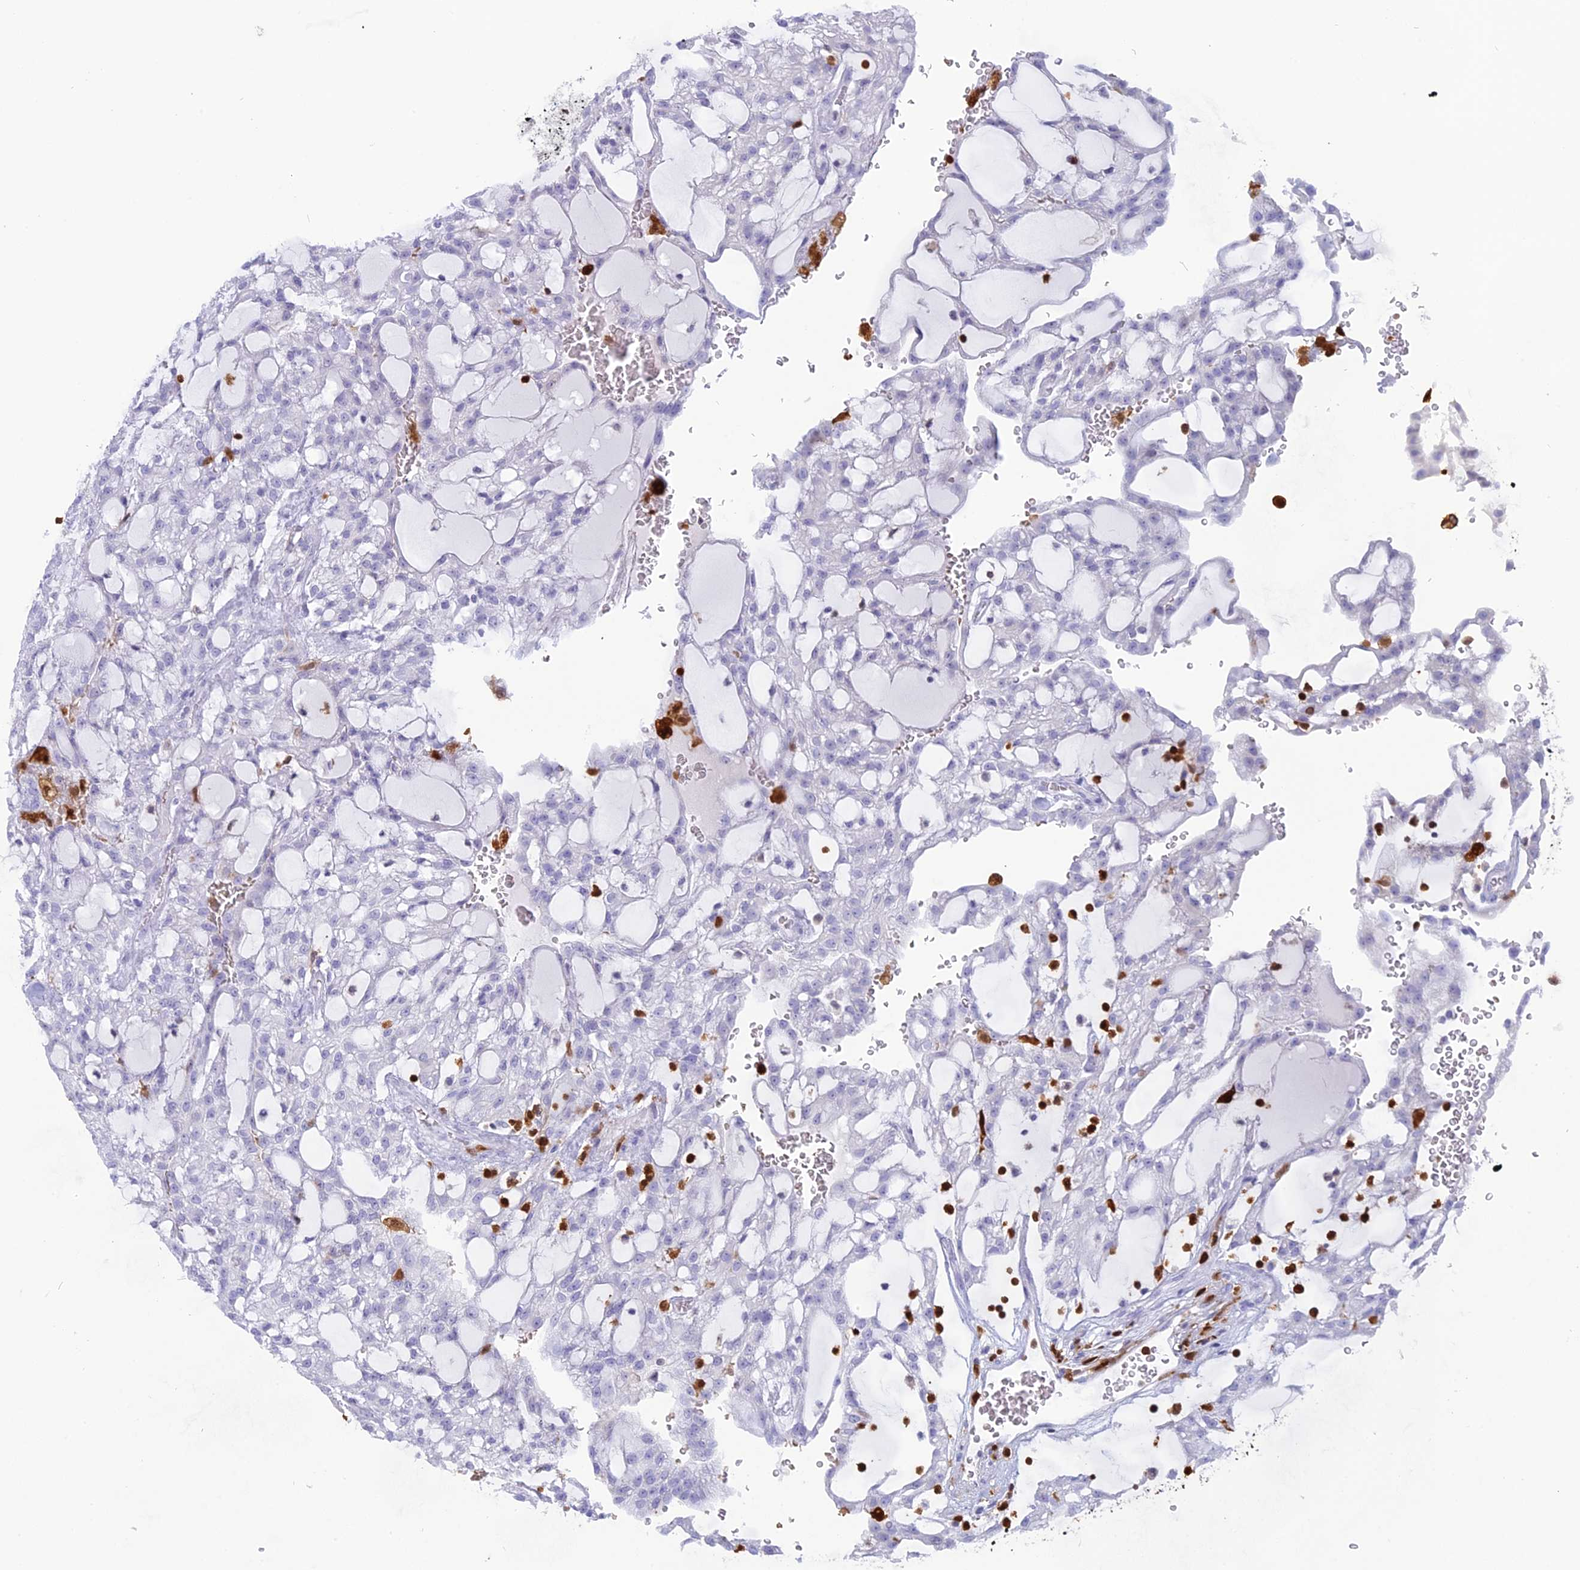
{"staining": {"intensity": "negative", "quantity": "none", "location": "none"}, "tissue": "renal cancer", "cell_type": "Tumor cells", "image_type": "cancer", "snomed": [{"axis": "morphology", "description": "Adenocarcinoma, NOS"}, {"axis": "topography", "description": "Kidney"}], "caption": "Immunohistochemistry of human adenocarcinoma (renal) shows no positivity in tumor cells.", "gene": "PGBD4", "patient": {"sex": "male", "age": 63}}